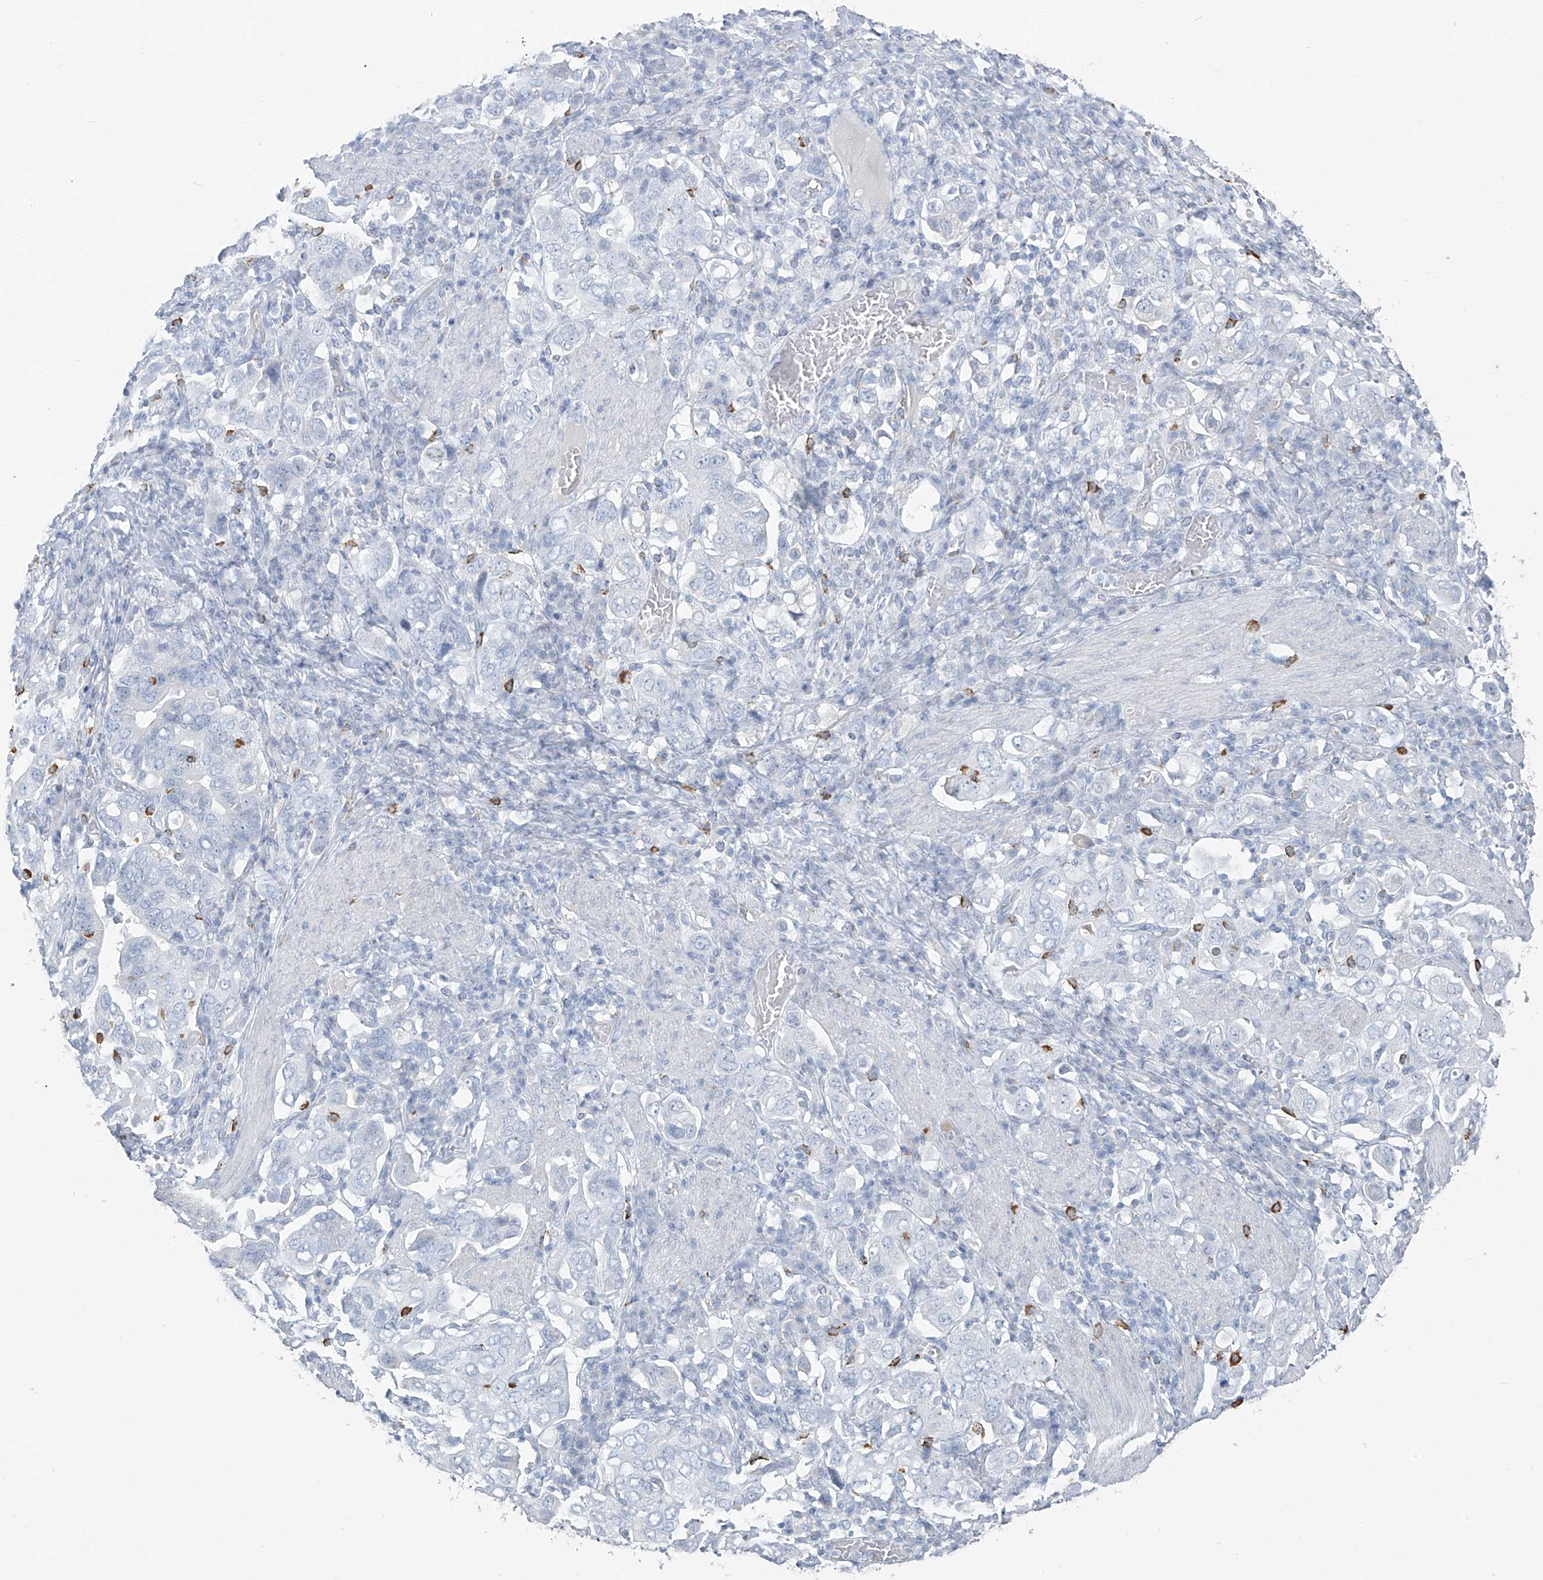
{"staining": {"intensity": "negative", "quantity": "none", "location": "none"}, "tissue": "stomach cancer", "cell_type": "Tumor cells", "image_type": "cancer", "snomed": [{"axis": "morphology", "description": "Adenocarcinoma, NOS"}, {"axis": "topography", "description": "Stomach, upper"}], "caption": "Tumor cells are negative for protein expression in human stomach cancer (adenocarcinoma).", "gene": "CX3CR1", "patient": {"sex": "male", "age": 62}}